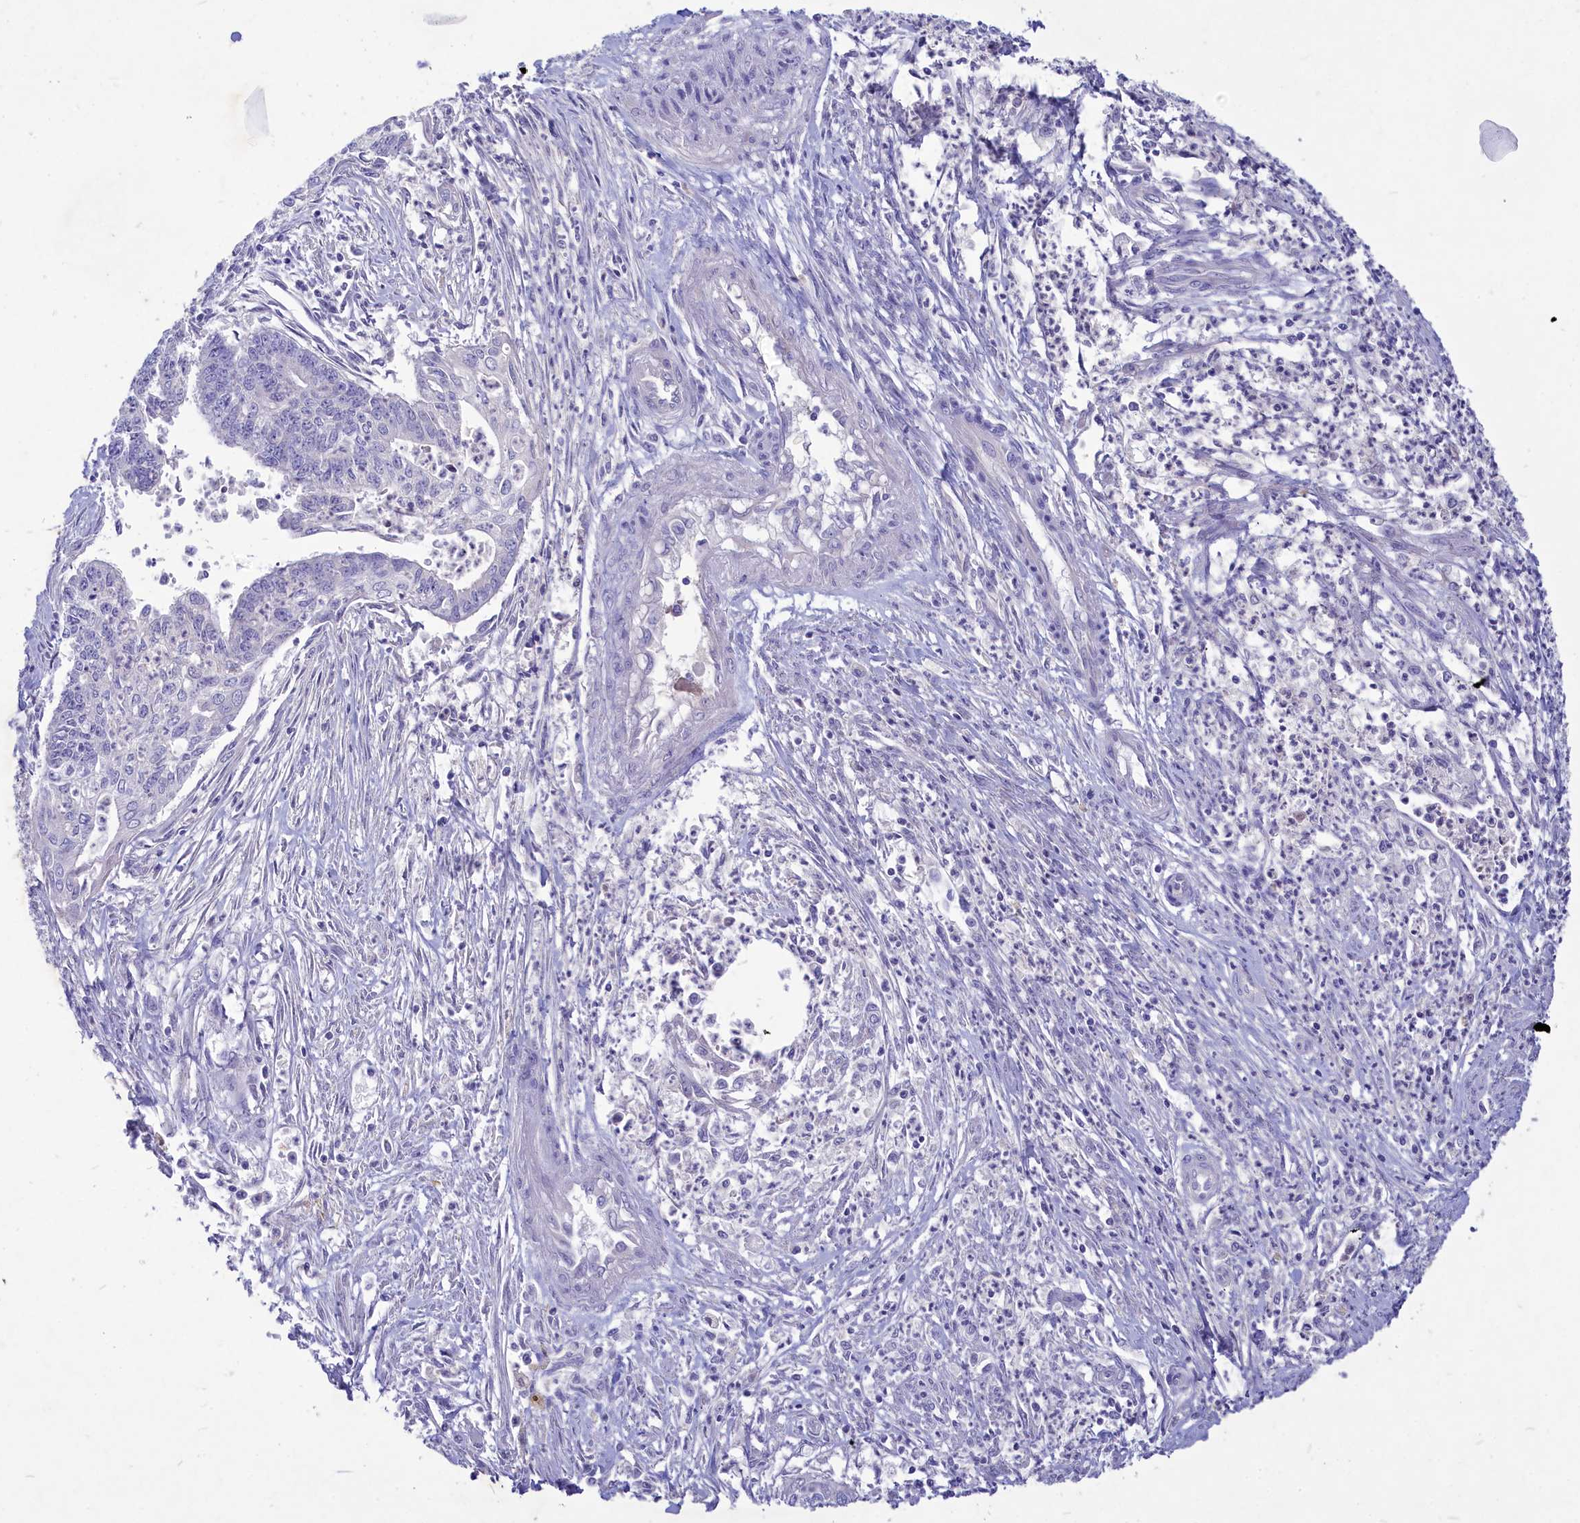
{"staining": {"intensity": "negative", "quantity": "none", "location": "none"}, "tissue": "endometrial cancer", "cell_type": "Tumor cells", "image_type": "cancer", "snomed": [{"axis": "morphology", "description": "Adenocarcinoma, NOS"}, {"axis": "topography", "description": "Endometrium"}], "caption": "Immunohistochemistry (IHC) photomicrograph of neoplastic tissue: human adenocarcinoma (endometrial) stained with DAB exhibits no significant protein positivity in tumor cells. (Immunohistochemistry, brightfield microscopy, high magnification).", "gene": "DEFB119", "patient": {"sex": "female", "age": 73}}